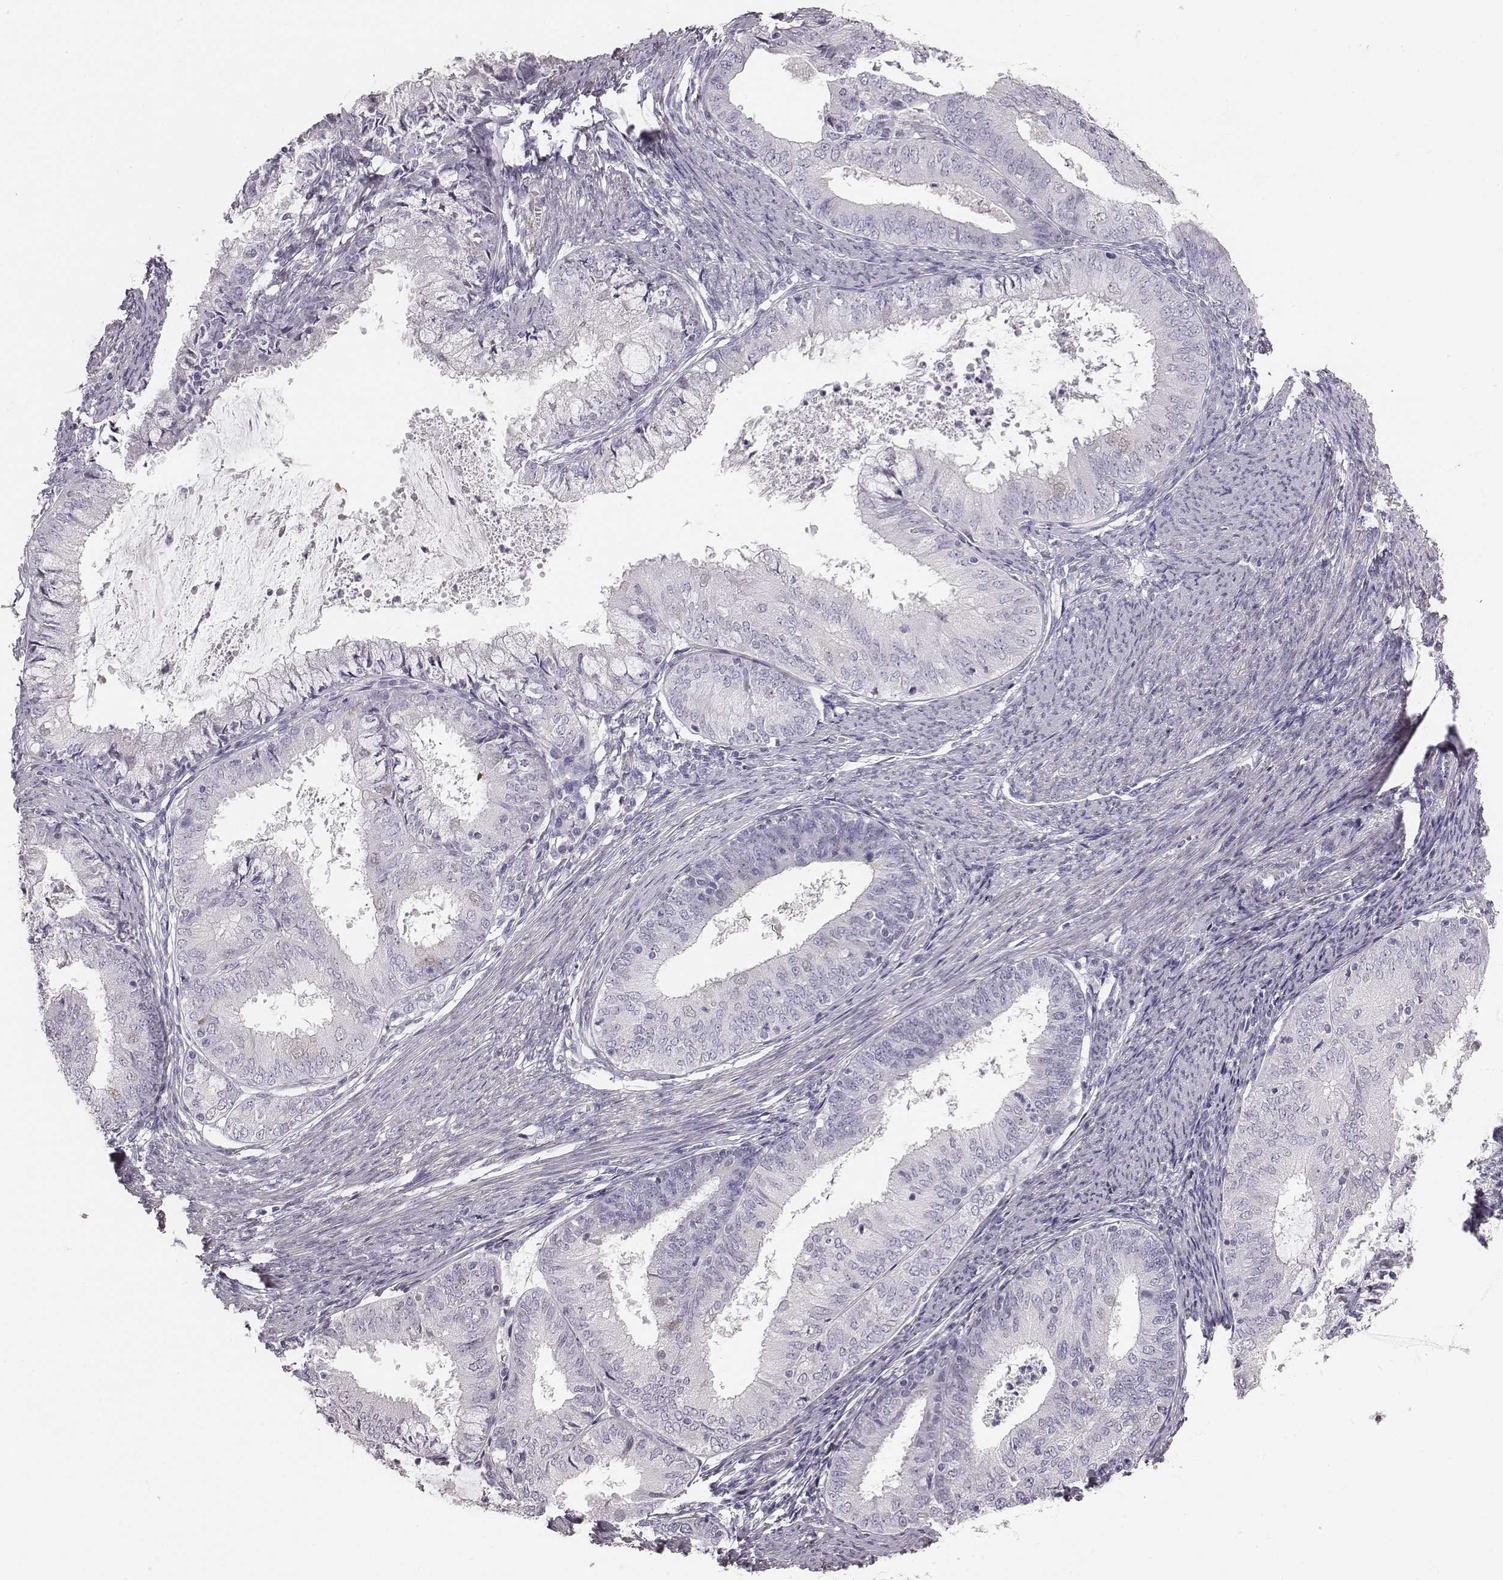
{"staining": {"intensity": "negative", "quantity": "none", "location": "none"}, "tissue": "endometrial cancer", "cell_type": "Tumor cells", "image_type": "cancer", "snomed": [{"axis": "morphology", "description": "Adenocarcinoma, NOS"}, {"axis": "topography", "description": "Endometrium"}], "caption": "Immunohistochemical staining of human endometrial cancer reveals no significant expression in tumor cells.", "gene": "CRISP1", "patient": {"sex": "female", "age": 57}}